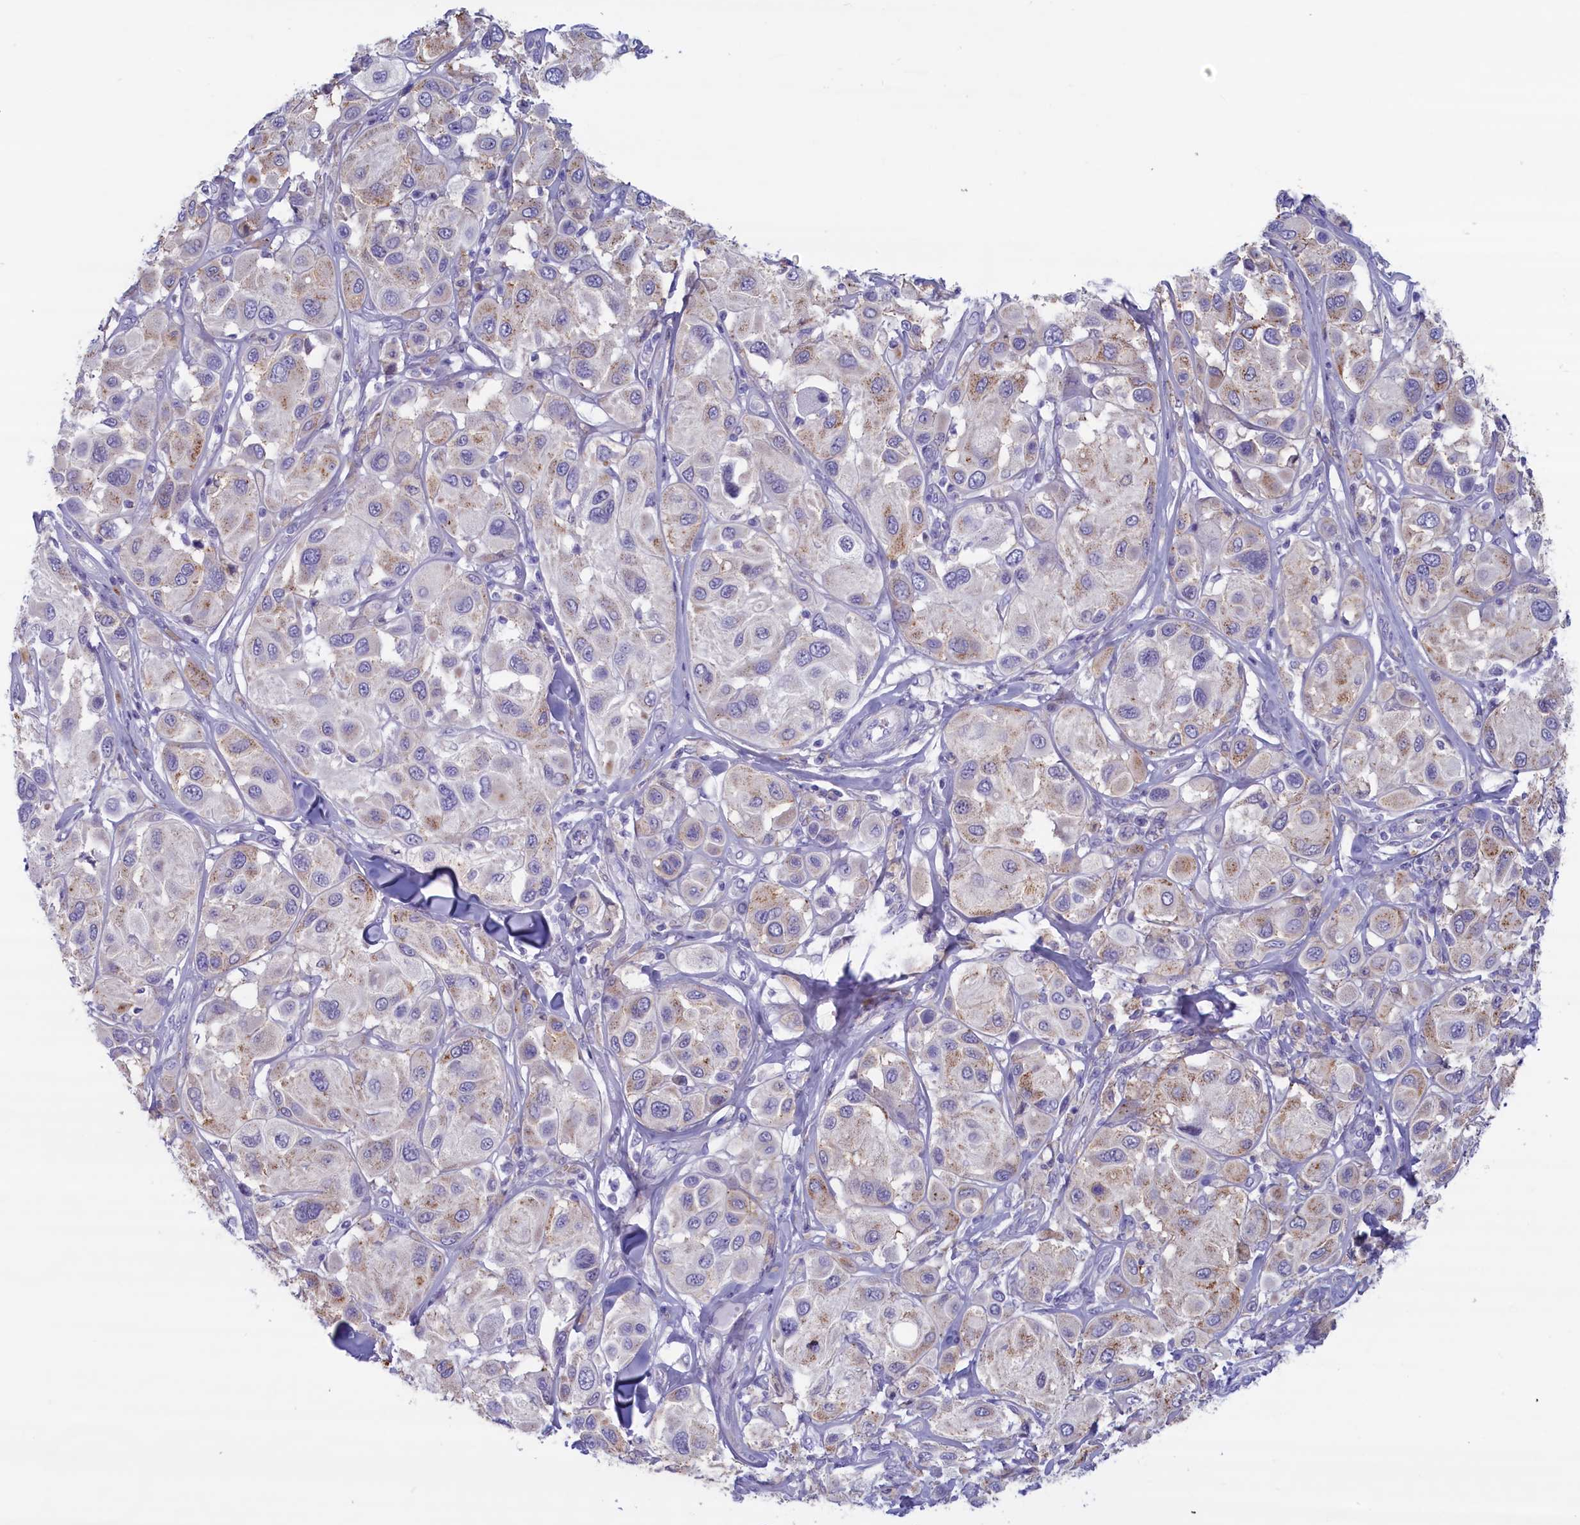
{"staining": {"intensity": "negative", "quantity": "none", "location": "none"}, "tissue": "melanoma", "cell_type": "Tumor cells", "image_type": "cancer", "snomed": [{"axis": "morphology", "description": "Malignant melanoma, Metastatic site"}, {"axis": "topography", "description": "Skin"}], "caption": "The micrograph displays no significant expression in tumor cells of melanoma. (DAB IHC with hematoxylin counter stain).", "gene": "MPV17L2", "patient": {"sex": "male", "age": 41}}